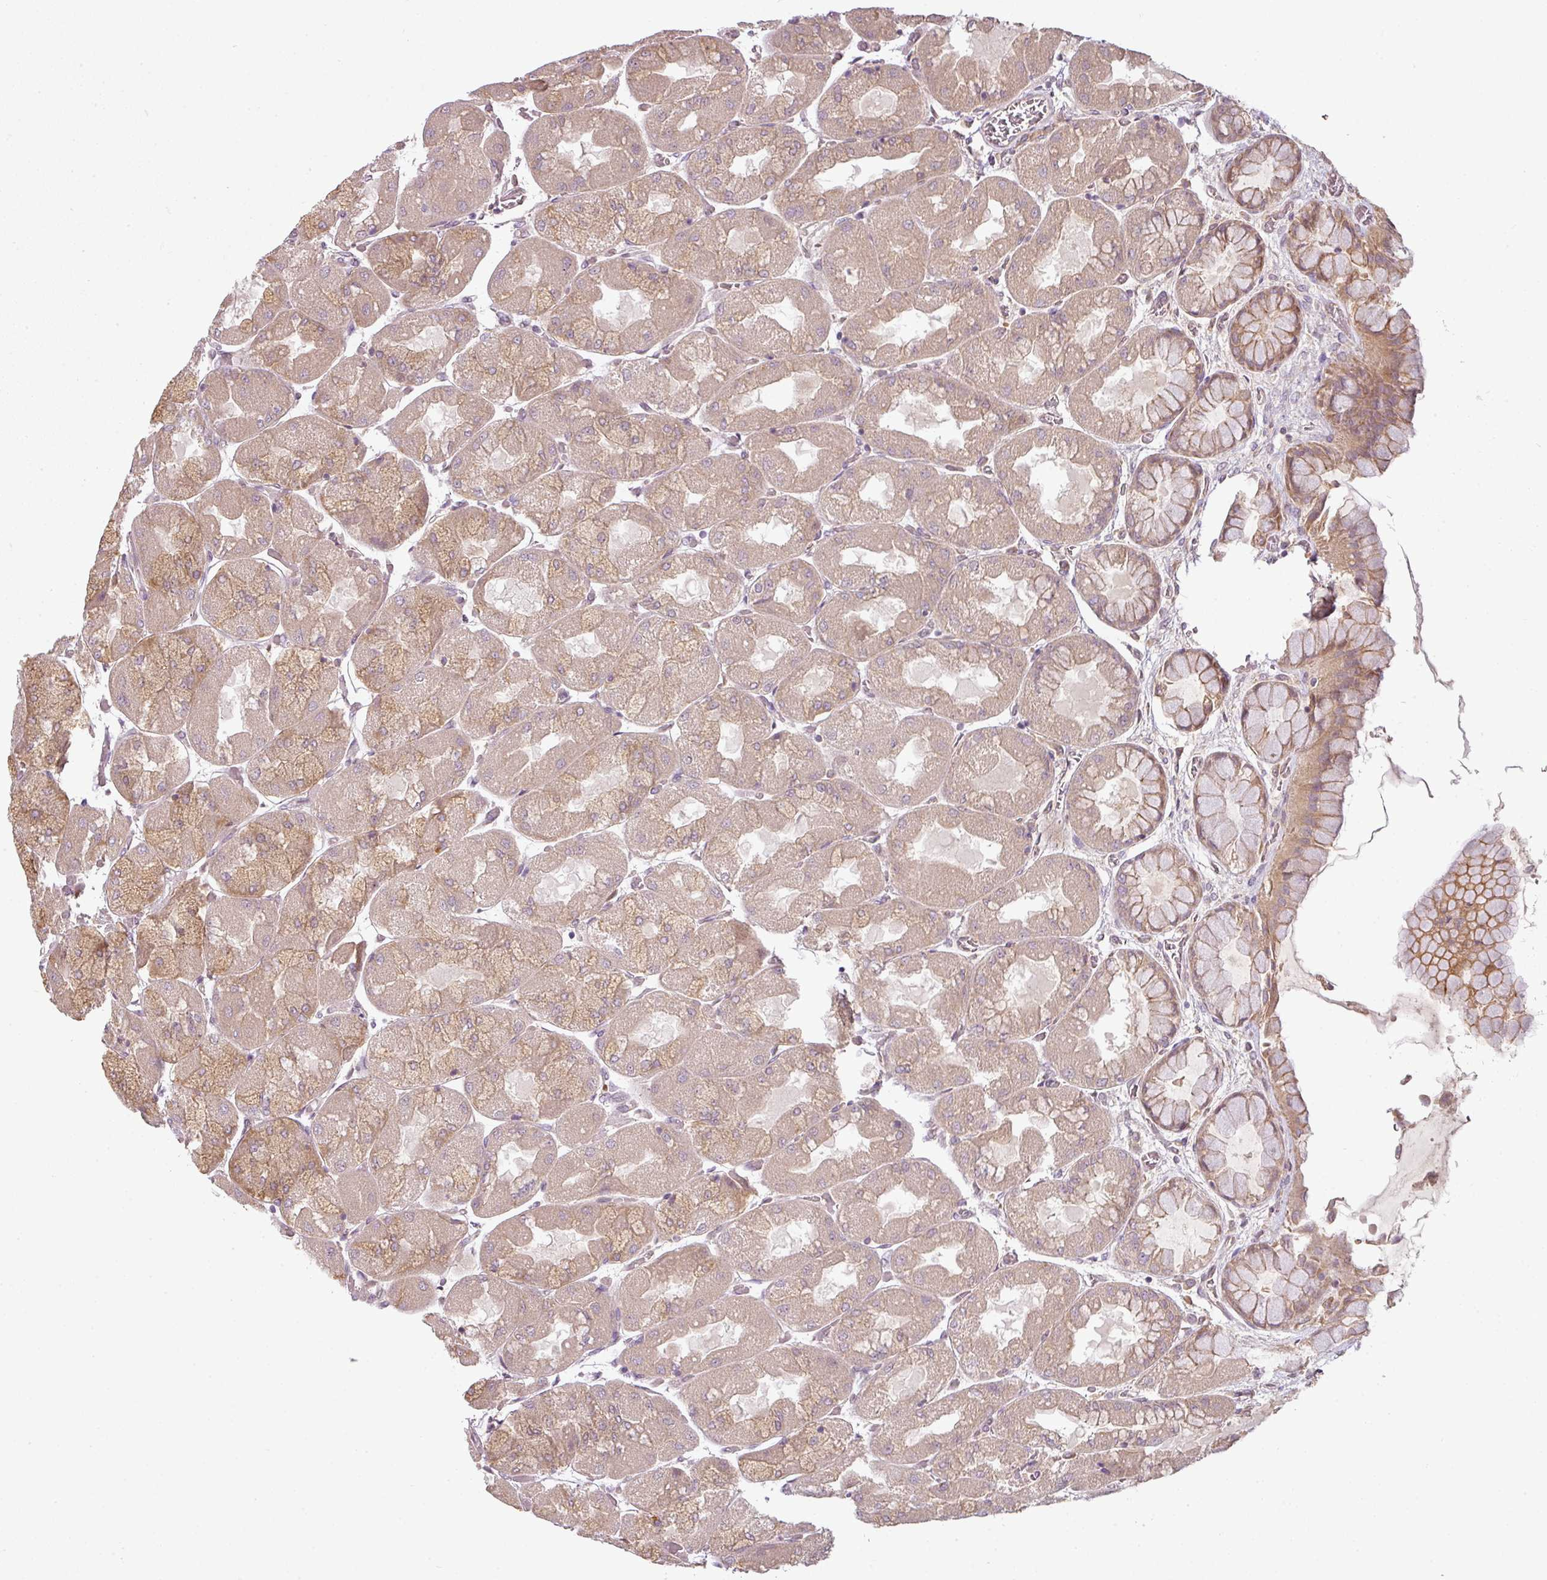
{"staining": {"intensity": "moderate", "quantity": ">75%", "location": "cytoplasmic/membranous"}, "tissue": "stomach", "cell_type": "Glandular cells", "image_type": "normal", "snomed": [{"axis": "morphology", "description": "Normal tissue, NOS"}, {"axis": "topography", "description": "Stomach"}], "caption": "Stomach stained for a protein (brown) shows moderate cytoplasmic/membranous positive positivity in about >75% of glandular cells.", "gene": "RNF31", "patient": {"sex": "female", "age": 61}}